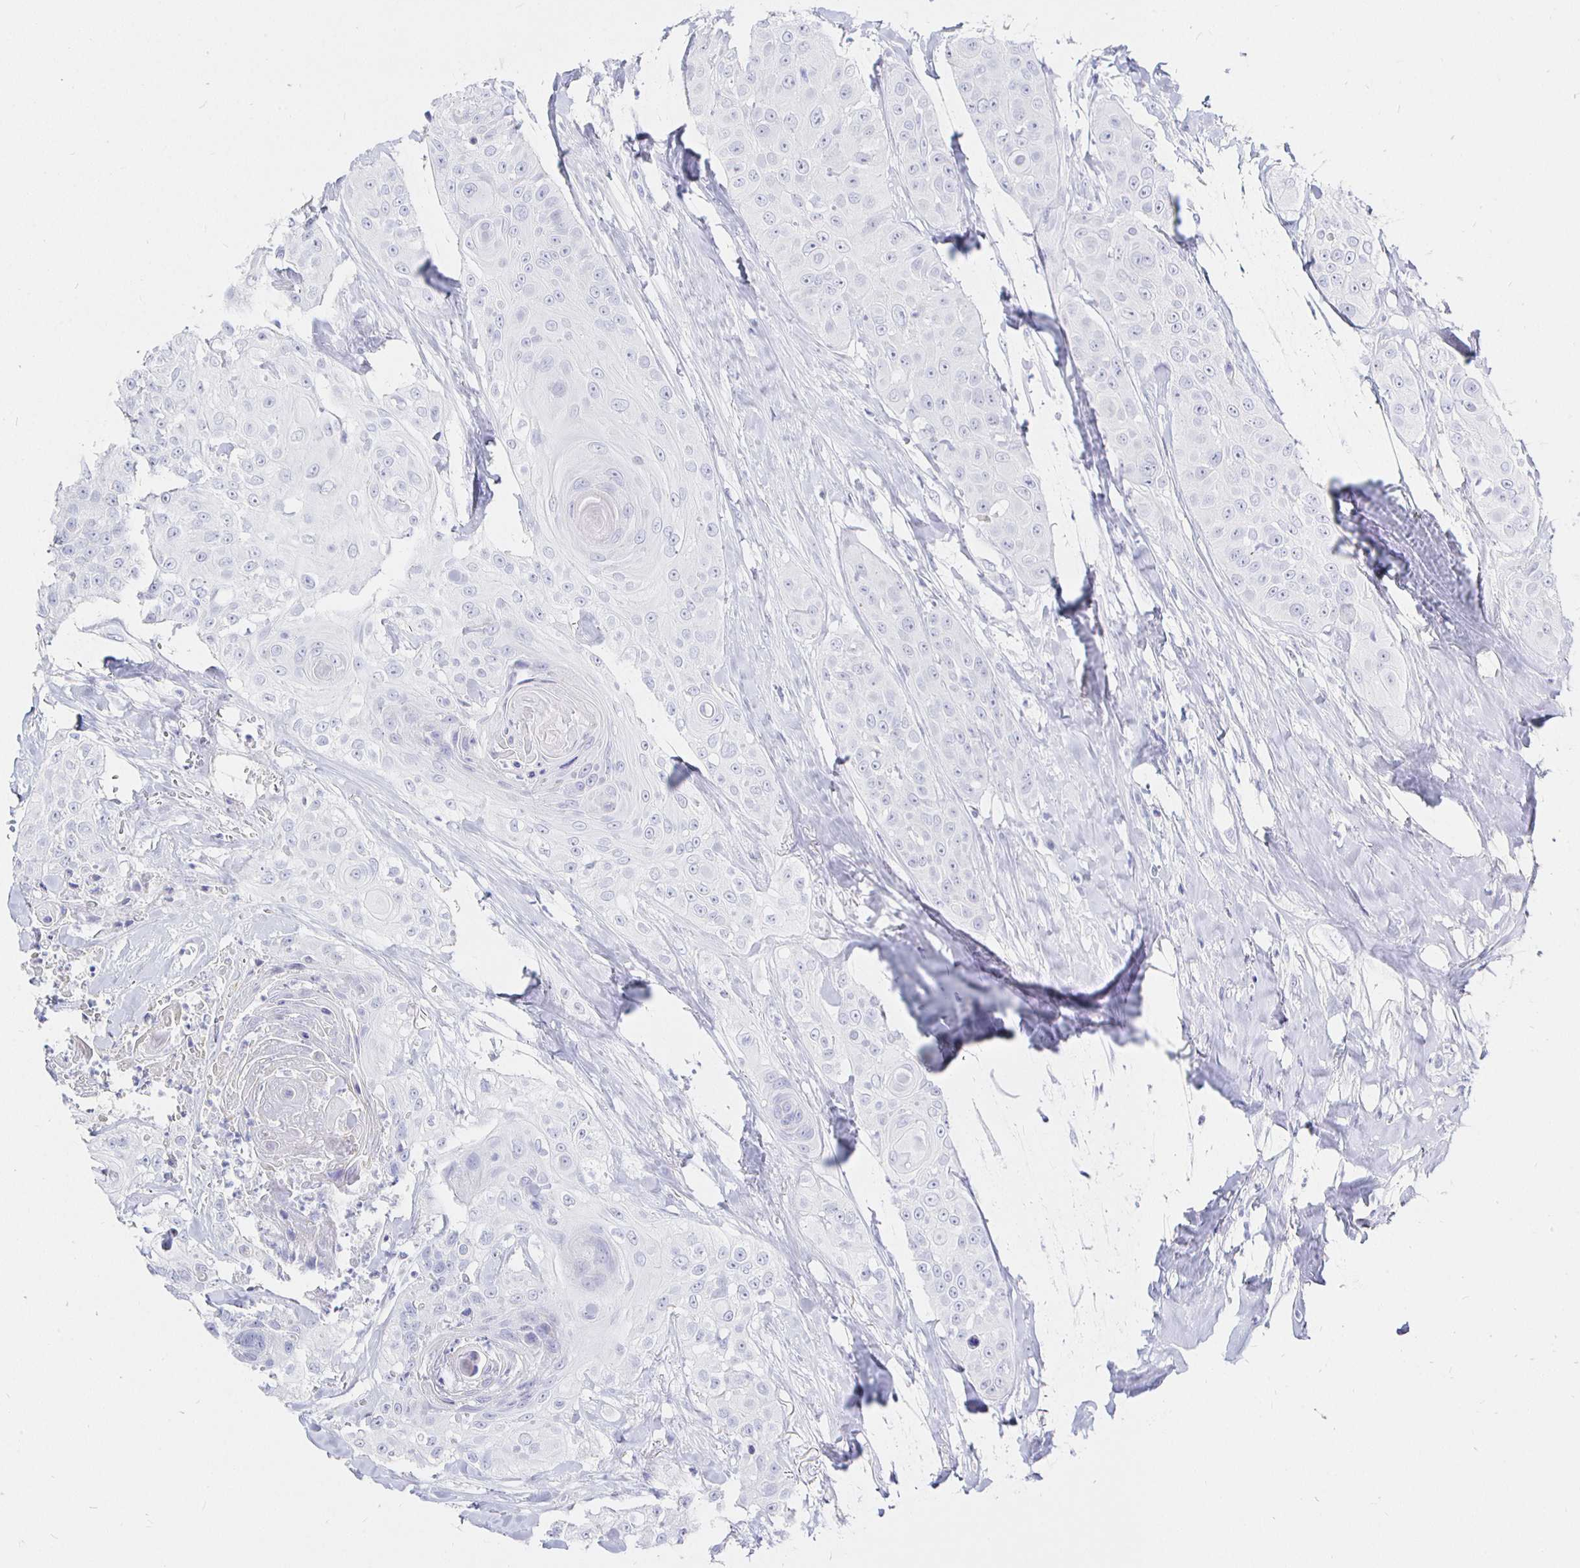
{"staining": {"intensity": "negative", "quantity": "none", "location": "none"}, "tissue": "head and neck cancer", "cell_type": "Tumor cells", "image_type": "cancer", "snomed": [{"axis": "morphology", "description": "Squamous cell carcinoma, NOS"}, {"axis": "topography", "description": "Head-Neck"}], "caption": "Immunohistochemistry (IHC) histopathology image of human squamous cell carcinoma (head and neck) stained for a protein (brown), which exhibits no positivity in tumor cells. The staining was performed using DAB (3,3'-diaminobenzidine) to visualize the protein expression in brown, while the nuclei were stained in blue with hematoxylin (Magnification: 20x).", "gene": "CR2", "patient": {"sex": "male", "age": 83}}